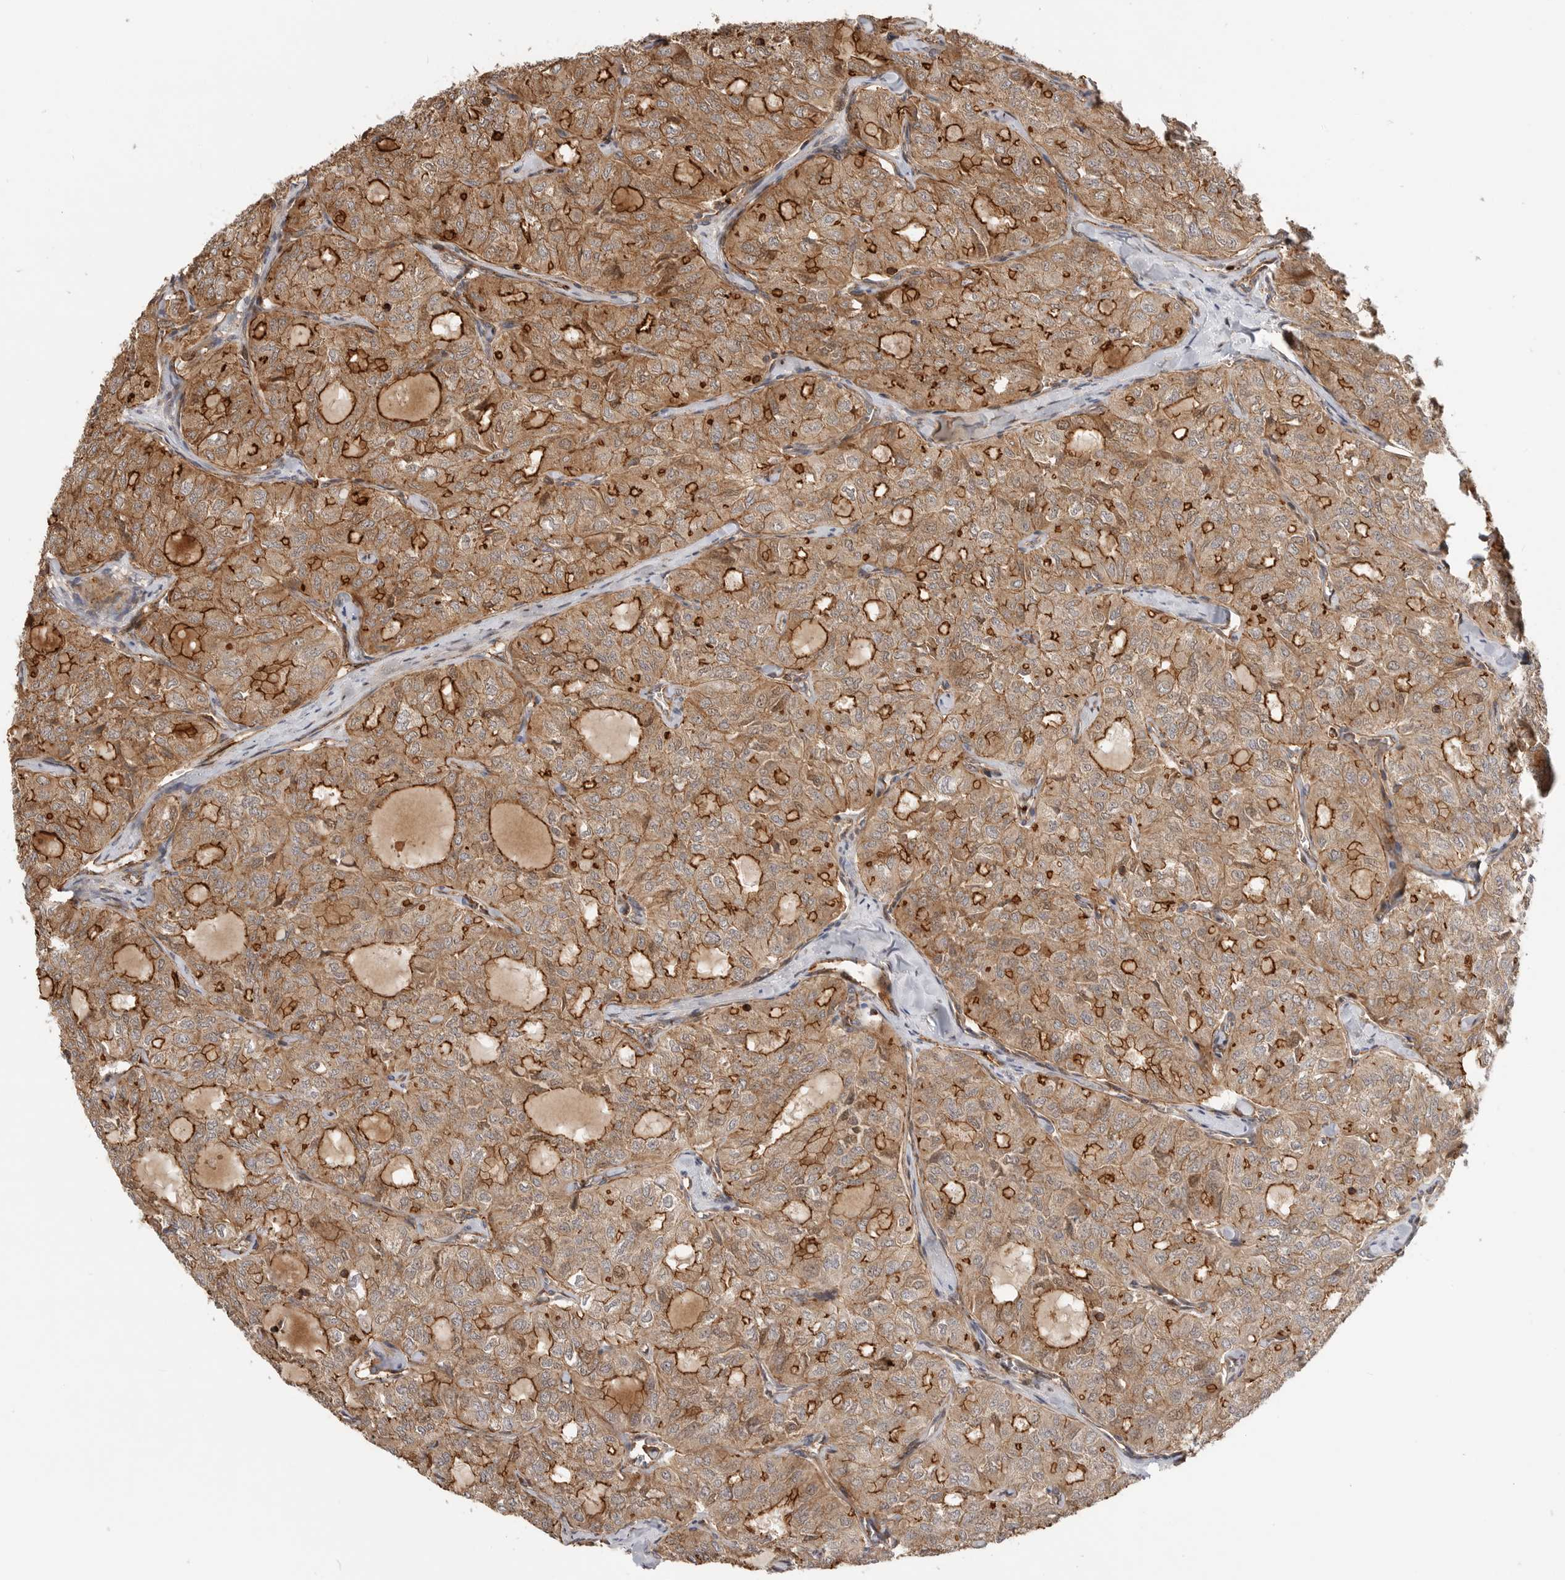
{"staining": {"intensity": "strong", "quantity": ">75%", "location": "cytoplasmic/membranous"}, "tissue": "thyroid cancer", "cell_type": "Tumor cells", "image_type": "cancer", "snomed": [{"axis": "morphology", "description": "Follicular adenoma carcinoma, NOS"}, {"axis": "topography", "description": "Thyroid gland"}], "caption": "Protein analysis of thyroid follicular adenoma carcinoma tissue displays strong cytoplasmic/membranous positivity in approximately >75% of tumor cells. The protein is stained brown, and the nuclei are stained in blue (DAB (3,3'-diaminobenzidine) IHC with brightfield microscopy, high magnification).", "gene": "GPATCH2", "patient": {"sex": "male", "age": 75}}